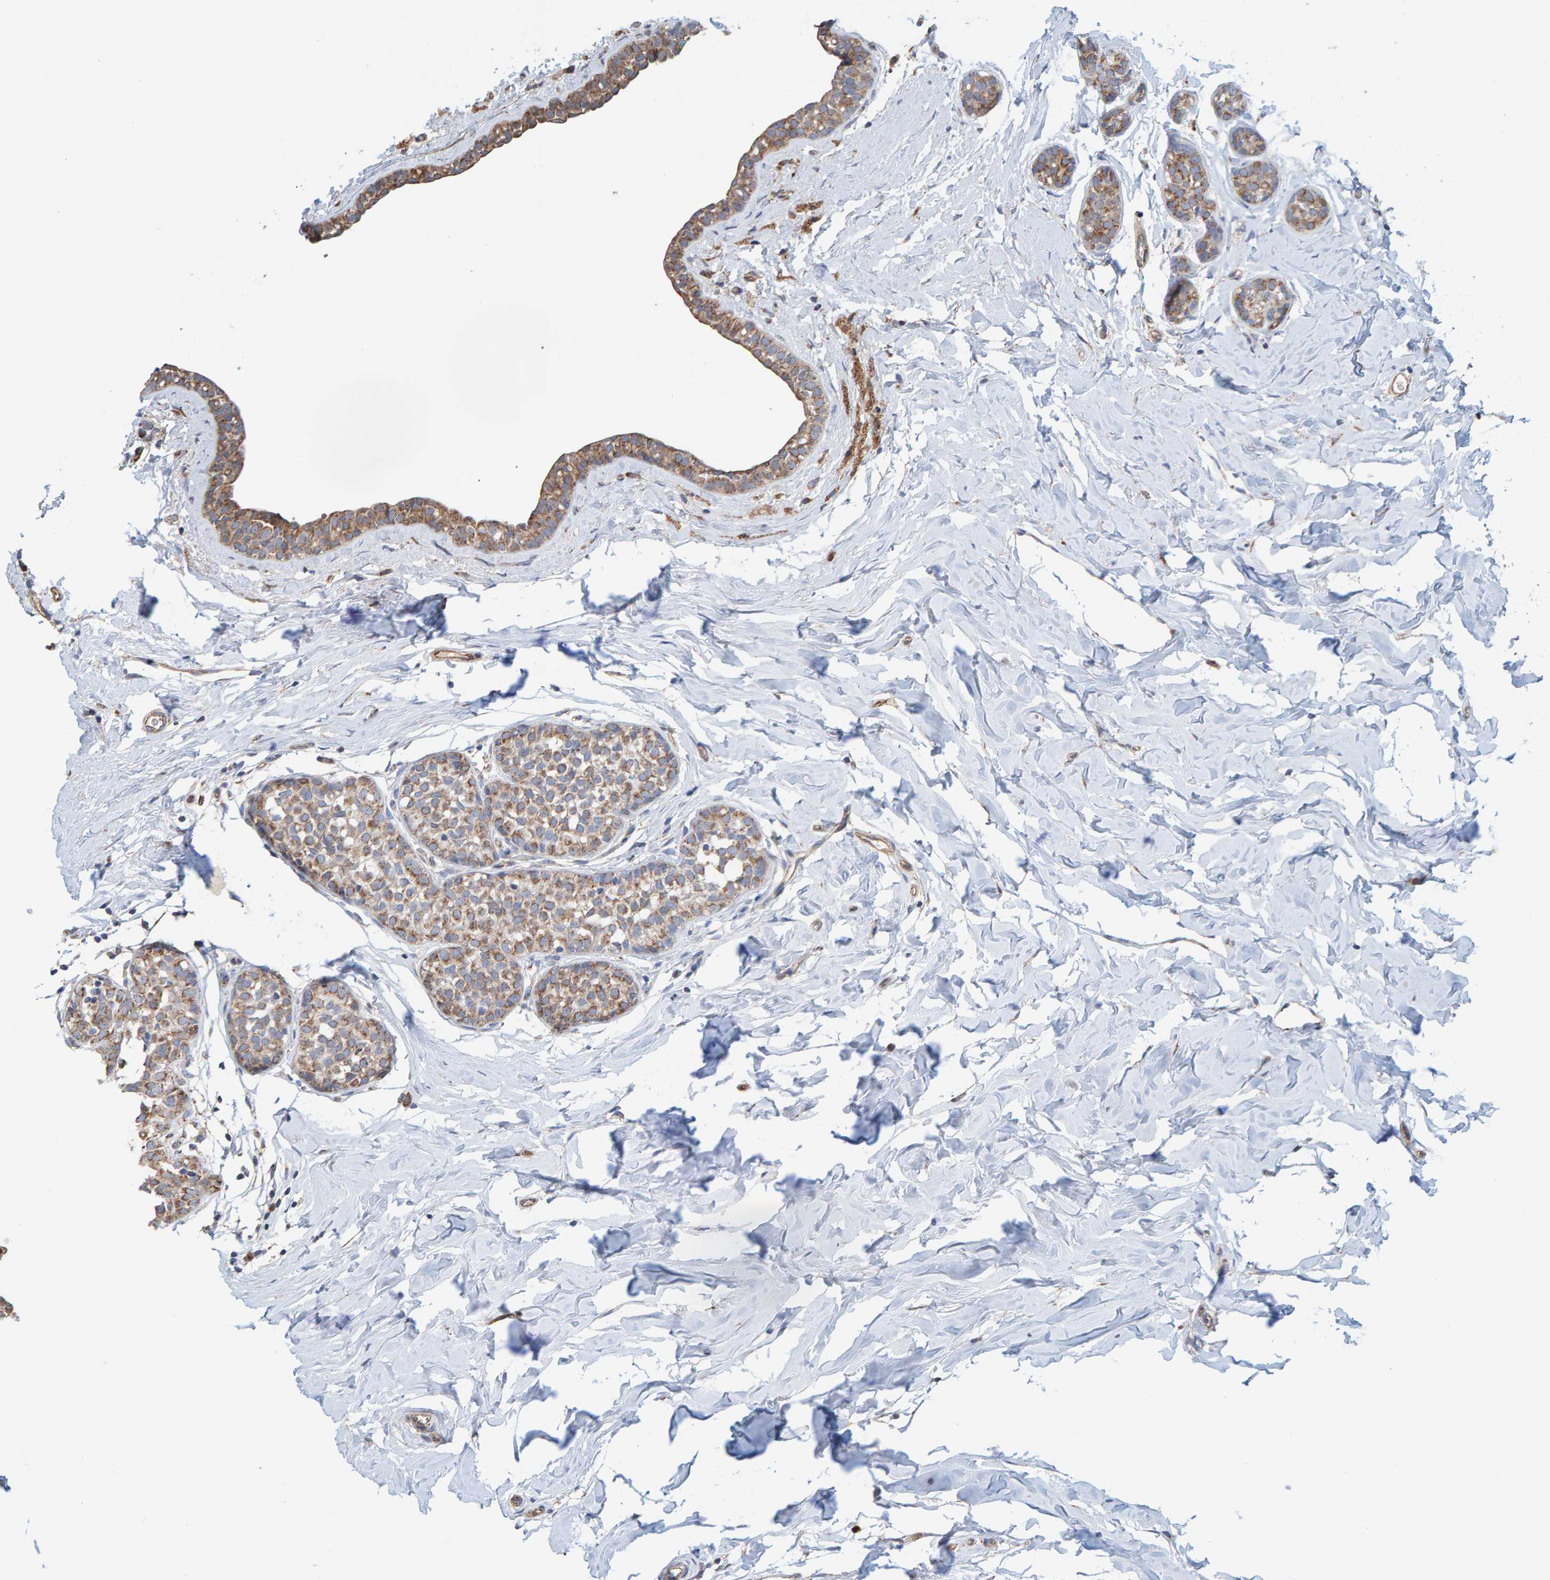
{"staining": {"intensity": "moderate", "quantity": ">75%", "location": "cytoplasmic/membranous"}, "tissue": "breast cancer", "cell_type": "Tumor cells", "image_type": "cancer", "snomed": [{"axis": "morphology", "description": "Duct carcinoma"}, {"axis": "topography", "description": "Breast"}], "caption": "The photomicrograph shows immunohistochemical staining of breast cancer (intraductal carcinoma). There is moderate cytoplasmic/membranous expression is seen in about >75% of tumor cells.", "gene": "MRPL45", "patient": {"sex": "female", "age": 55}}